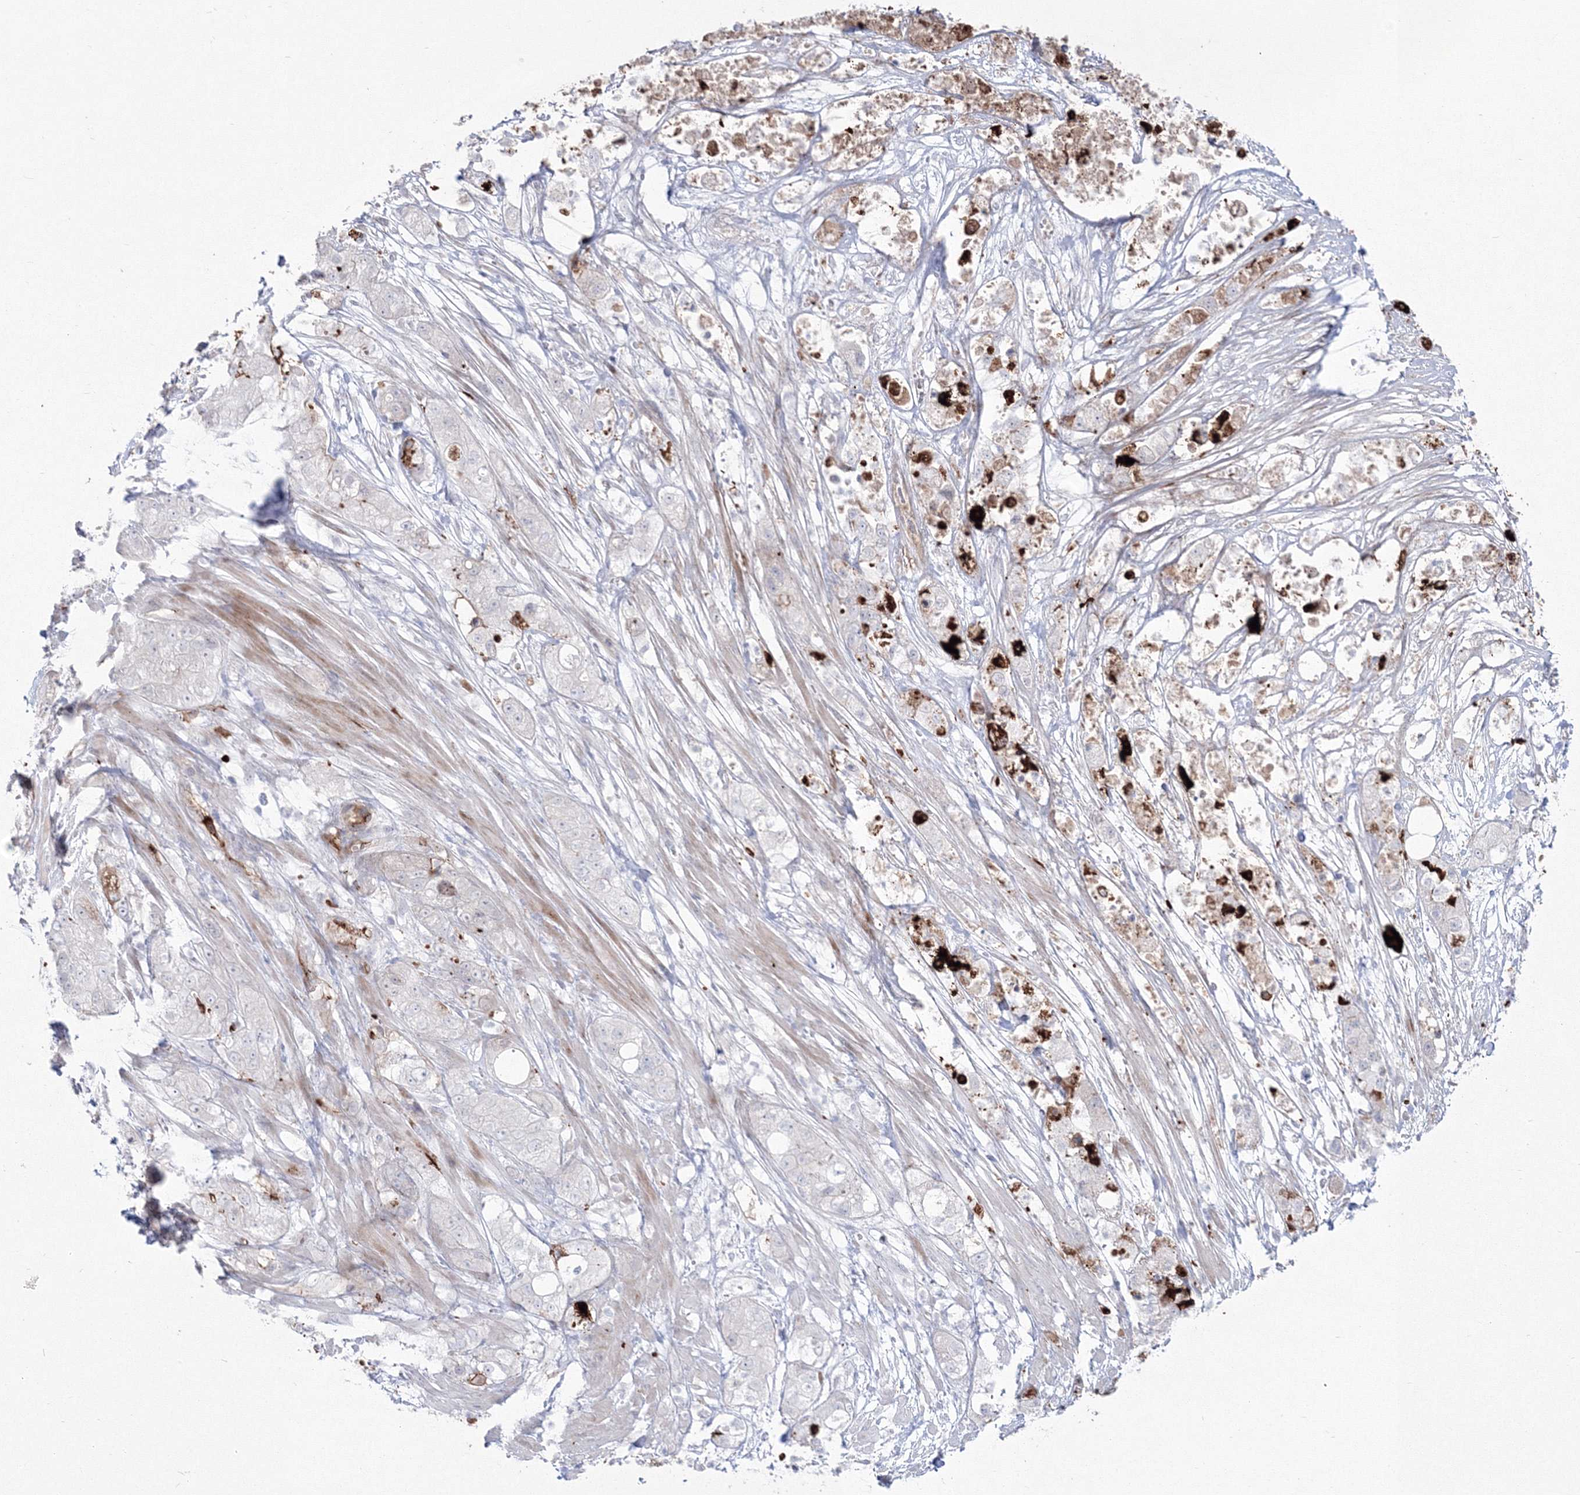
{"staining": {"intensity": "negative", "quantity": "none", "location": "none"}, "tissue": "pancreatic cancer", "cell_type": "Tumor cells", "image_type": "cancer", "snomed": [{"axis": "morphology", "description": "Adenocarcinoma, NOS"}, {"axis": "topography", "description": "Pancreas"}], "caption": "A high-resolution micrograph shows IHC staining of pancreatic cancer (adenocarcinoma), which exhibits no significant positivity in tumor cells.", "gene": "HYAL2", "patient": {"sex": "female", "age": 78}}